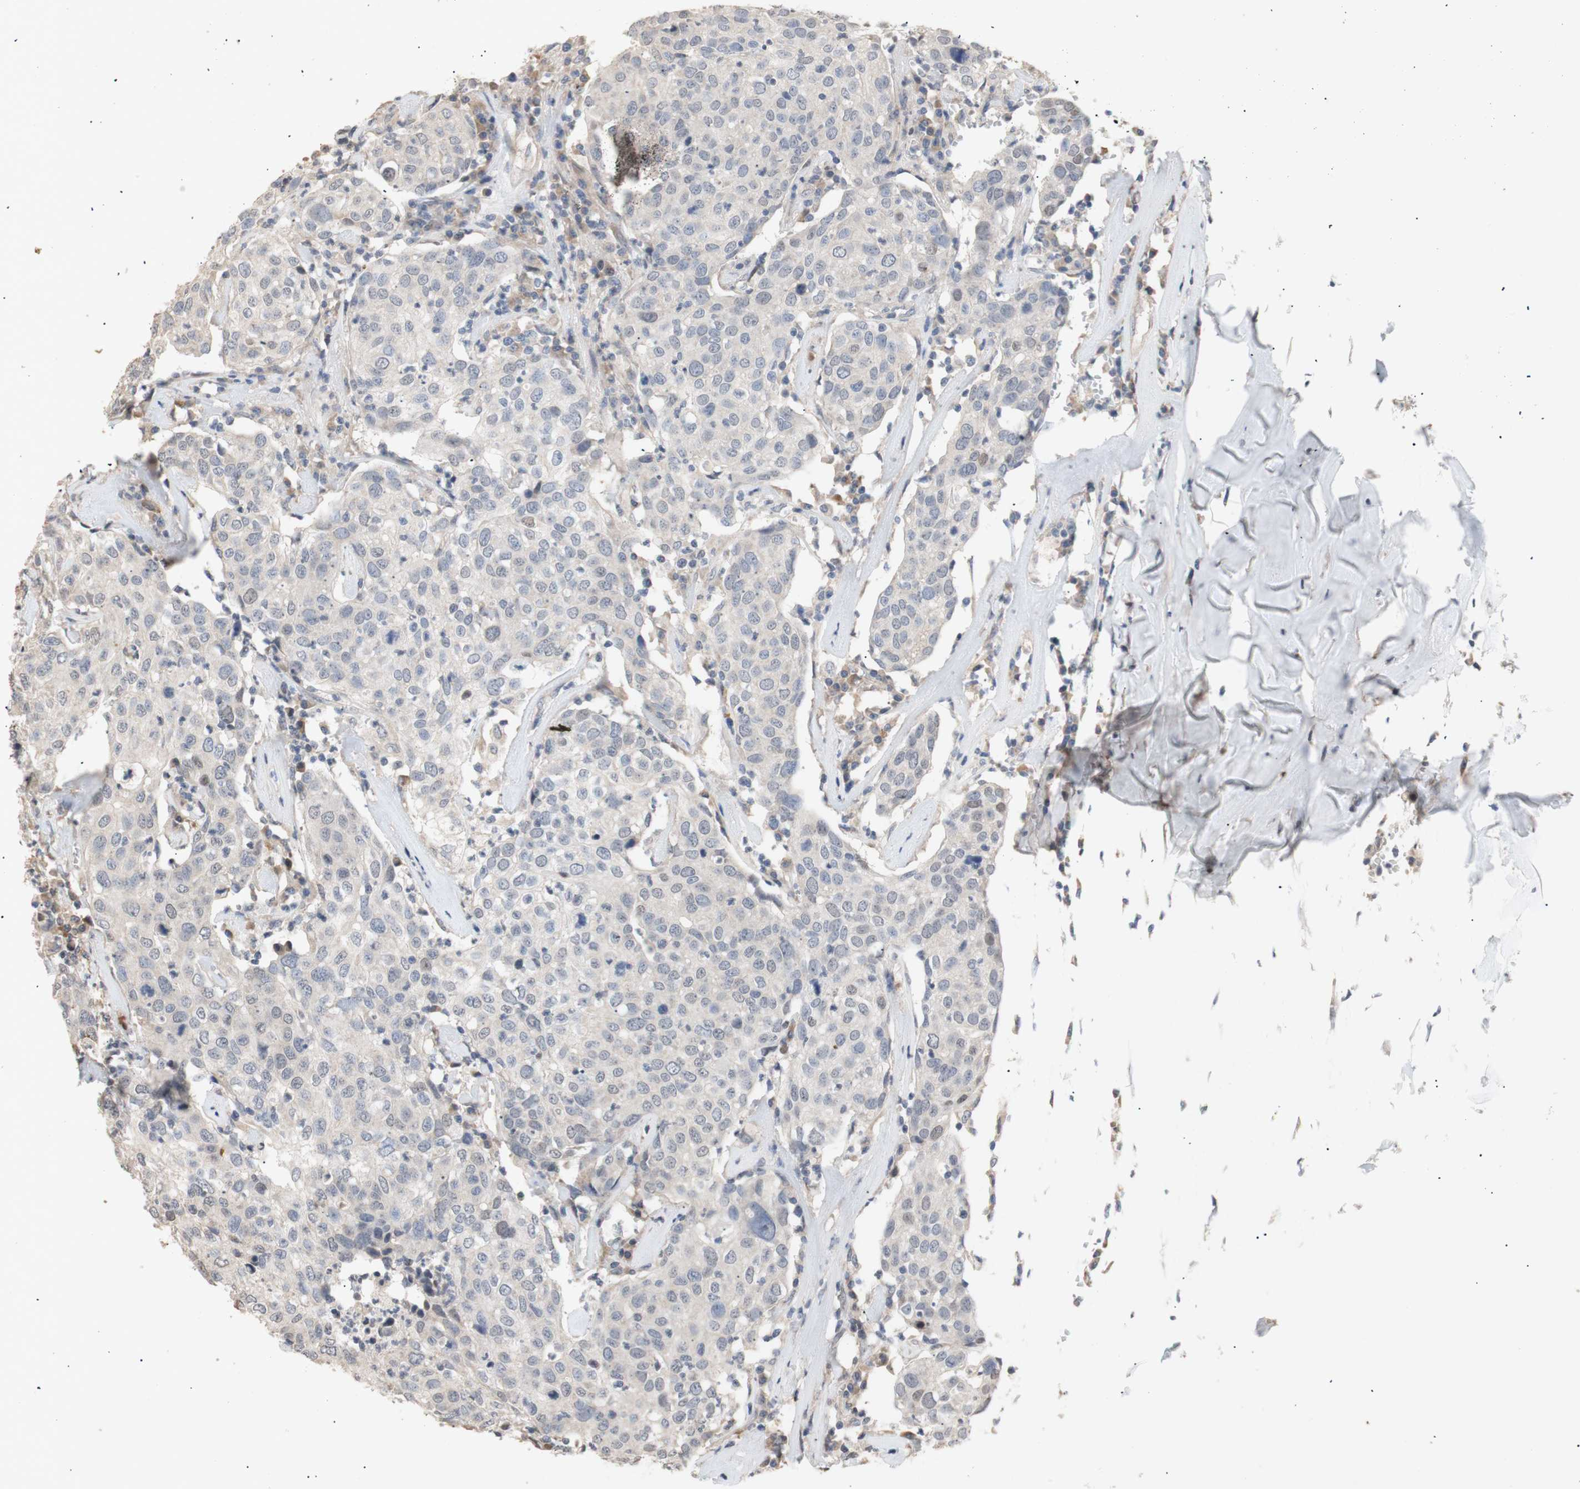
{"staining": {"intensity": "negative", "quantity": "none", "location": "none"}, "tissue": "head and neck cancer", "cell_type": "Tumor cells", "image_type": "cancer", "snomed": [{"axis": "morphology", "description": "Adenocarcinoma, NOS"}, {"axis": "topography", "description": "Salivary gland"}, {"axis": "topography", "description": "Head-Neck"}], "caption": "Tumor cells show no significant staining in adenocarcinoma (head and neck). (DAB IHC visualized using brightfield microscopy, high magnification).", "gene": "FOSB", "patient": {"sex": "female", "age": 65}}